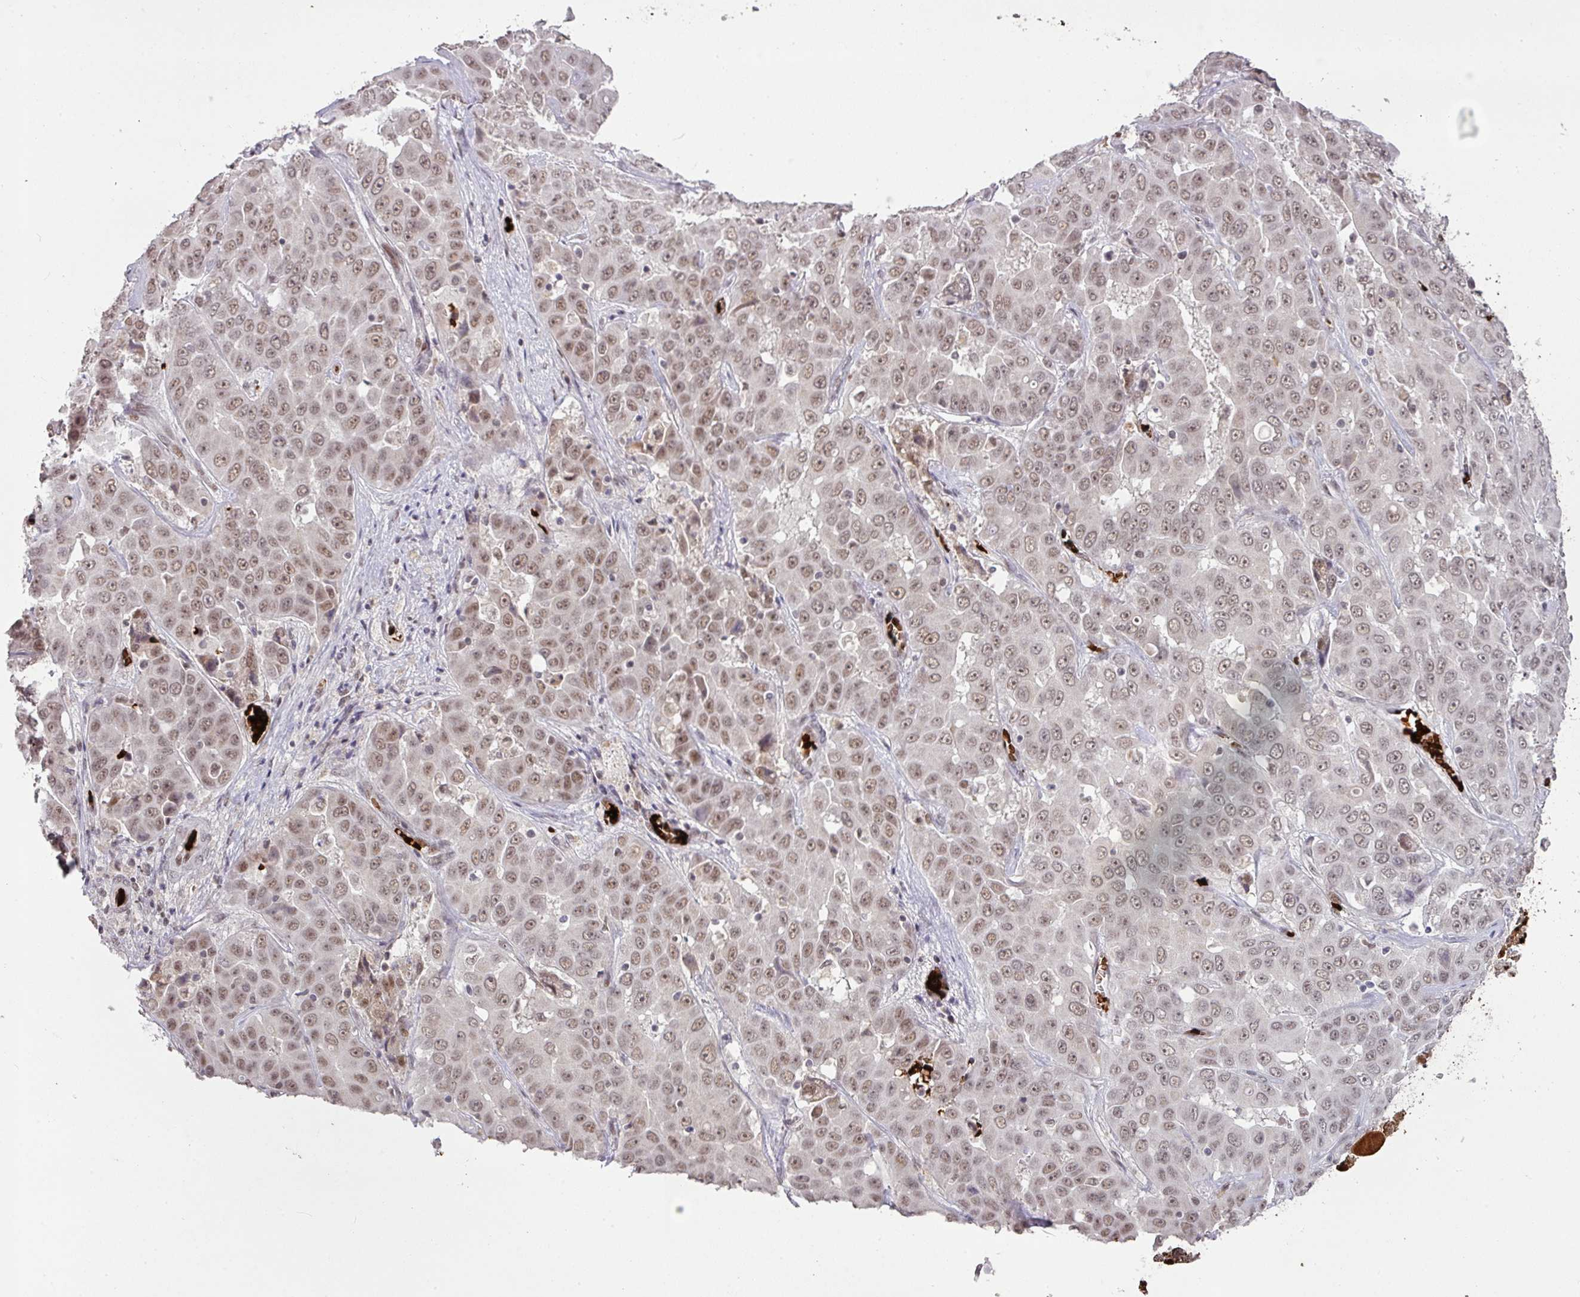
{"staining": {"intensity": "weak", "quantity": "25%-75%", "location": "nuclear"}, "tissue": "liver cancer", "cell_type": "Tumor cells", "image_type": "cancer", "snomed": [{"axis": "morphology", "description": "Cholangiocarcinoma"}, {"axis": "topography", "description": "Liver"}], "caption": "Cholangiocarcinoma (liver) stained with IHC shows weak nuclear expression in about 25%-75% of tumor cells.", "gene": "NEIL1", "patient": {"sex": "female", "age": 52}}